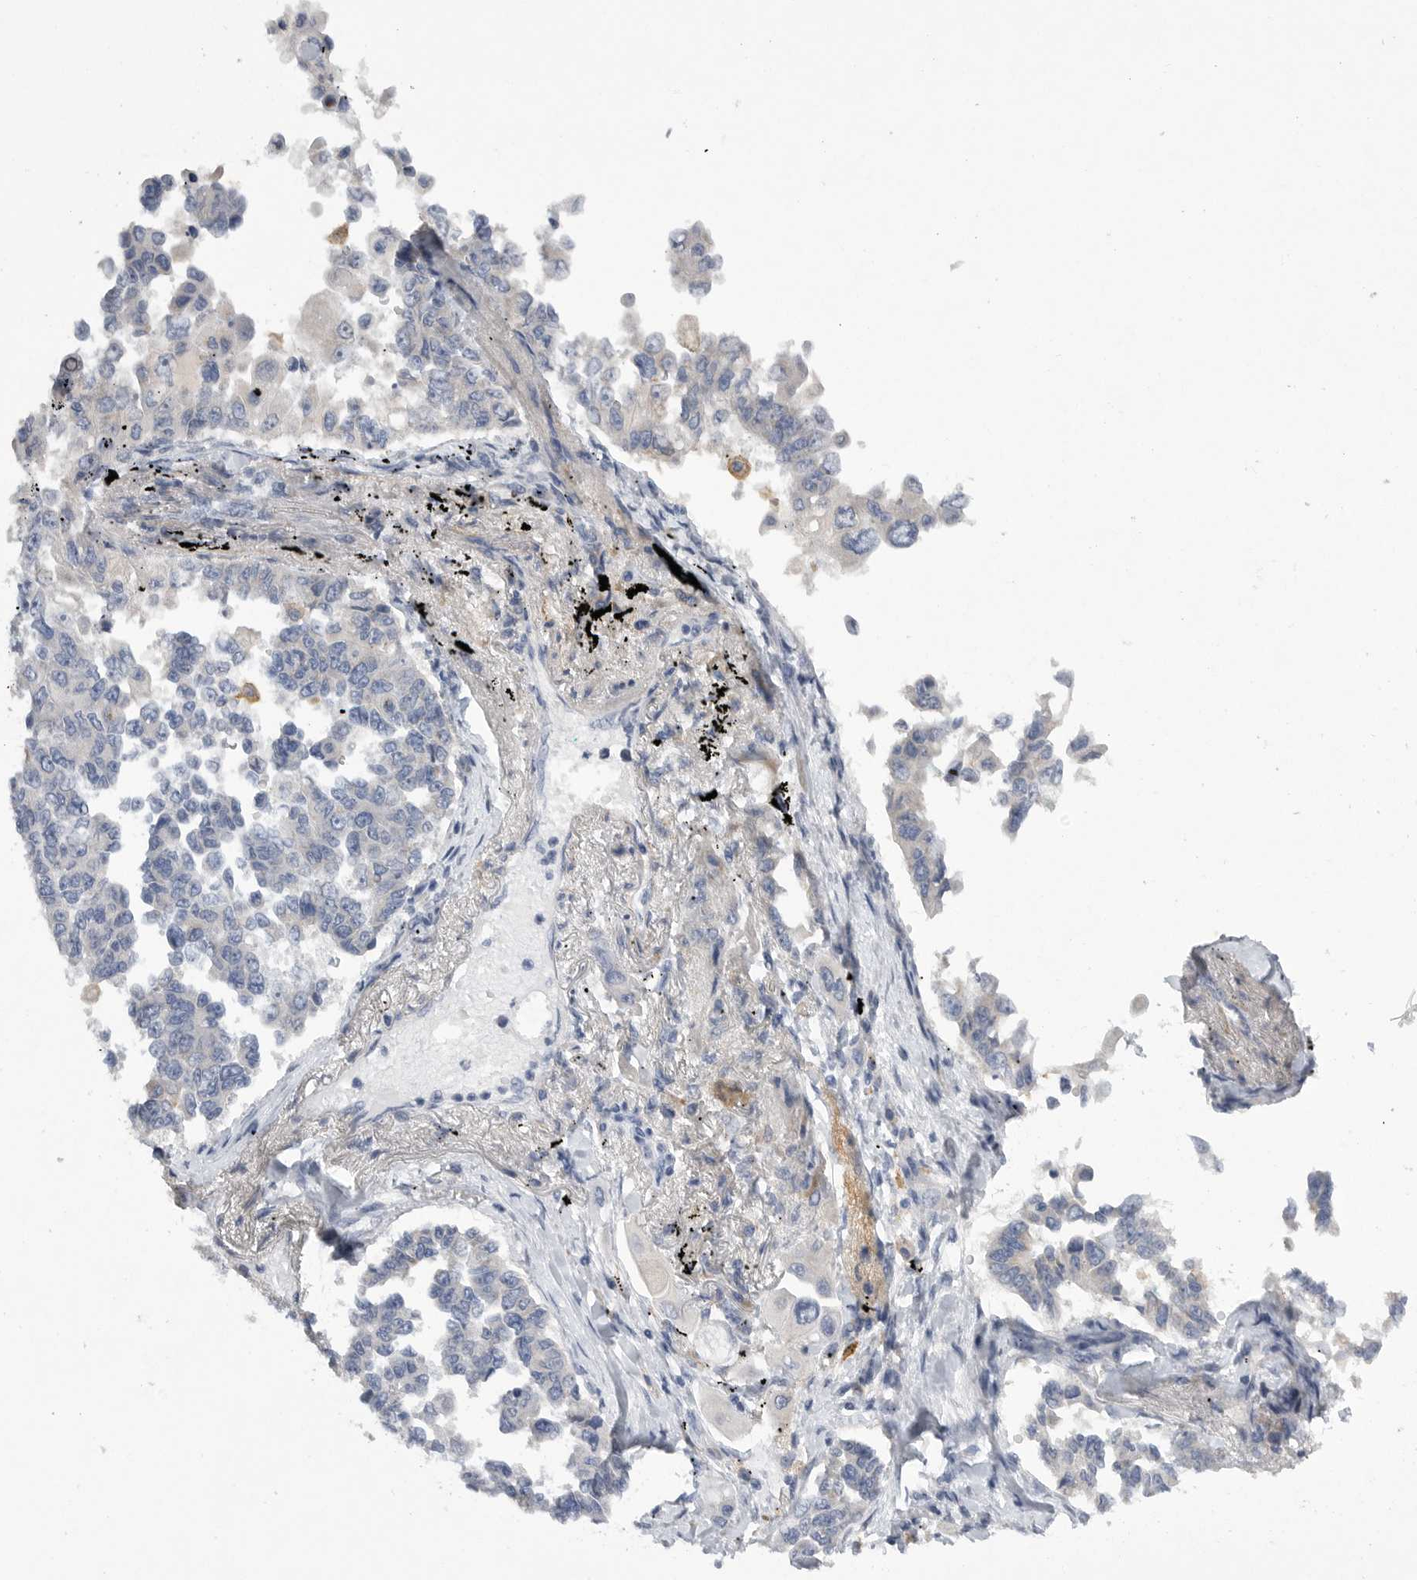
{"staining": {"intensity": "negative", "quantity": "none", "location": "none"}, "tissue": "lung cancer", "cell_type": "Tumor cells", "image_type": "cancer", "snomed": [{"axis": "morphology", "description": "Adenocarcinoma, NOS"}, {"axis": "topography", "description": "Lung"}], "caption": "Tumor cells are negative for brown protein staining in lung adenocarcinoma.", "gene": "EDEM3", "patient": {"sex": "female", "age": 67}}